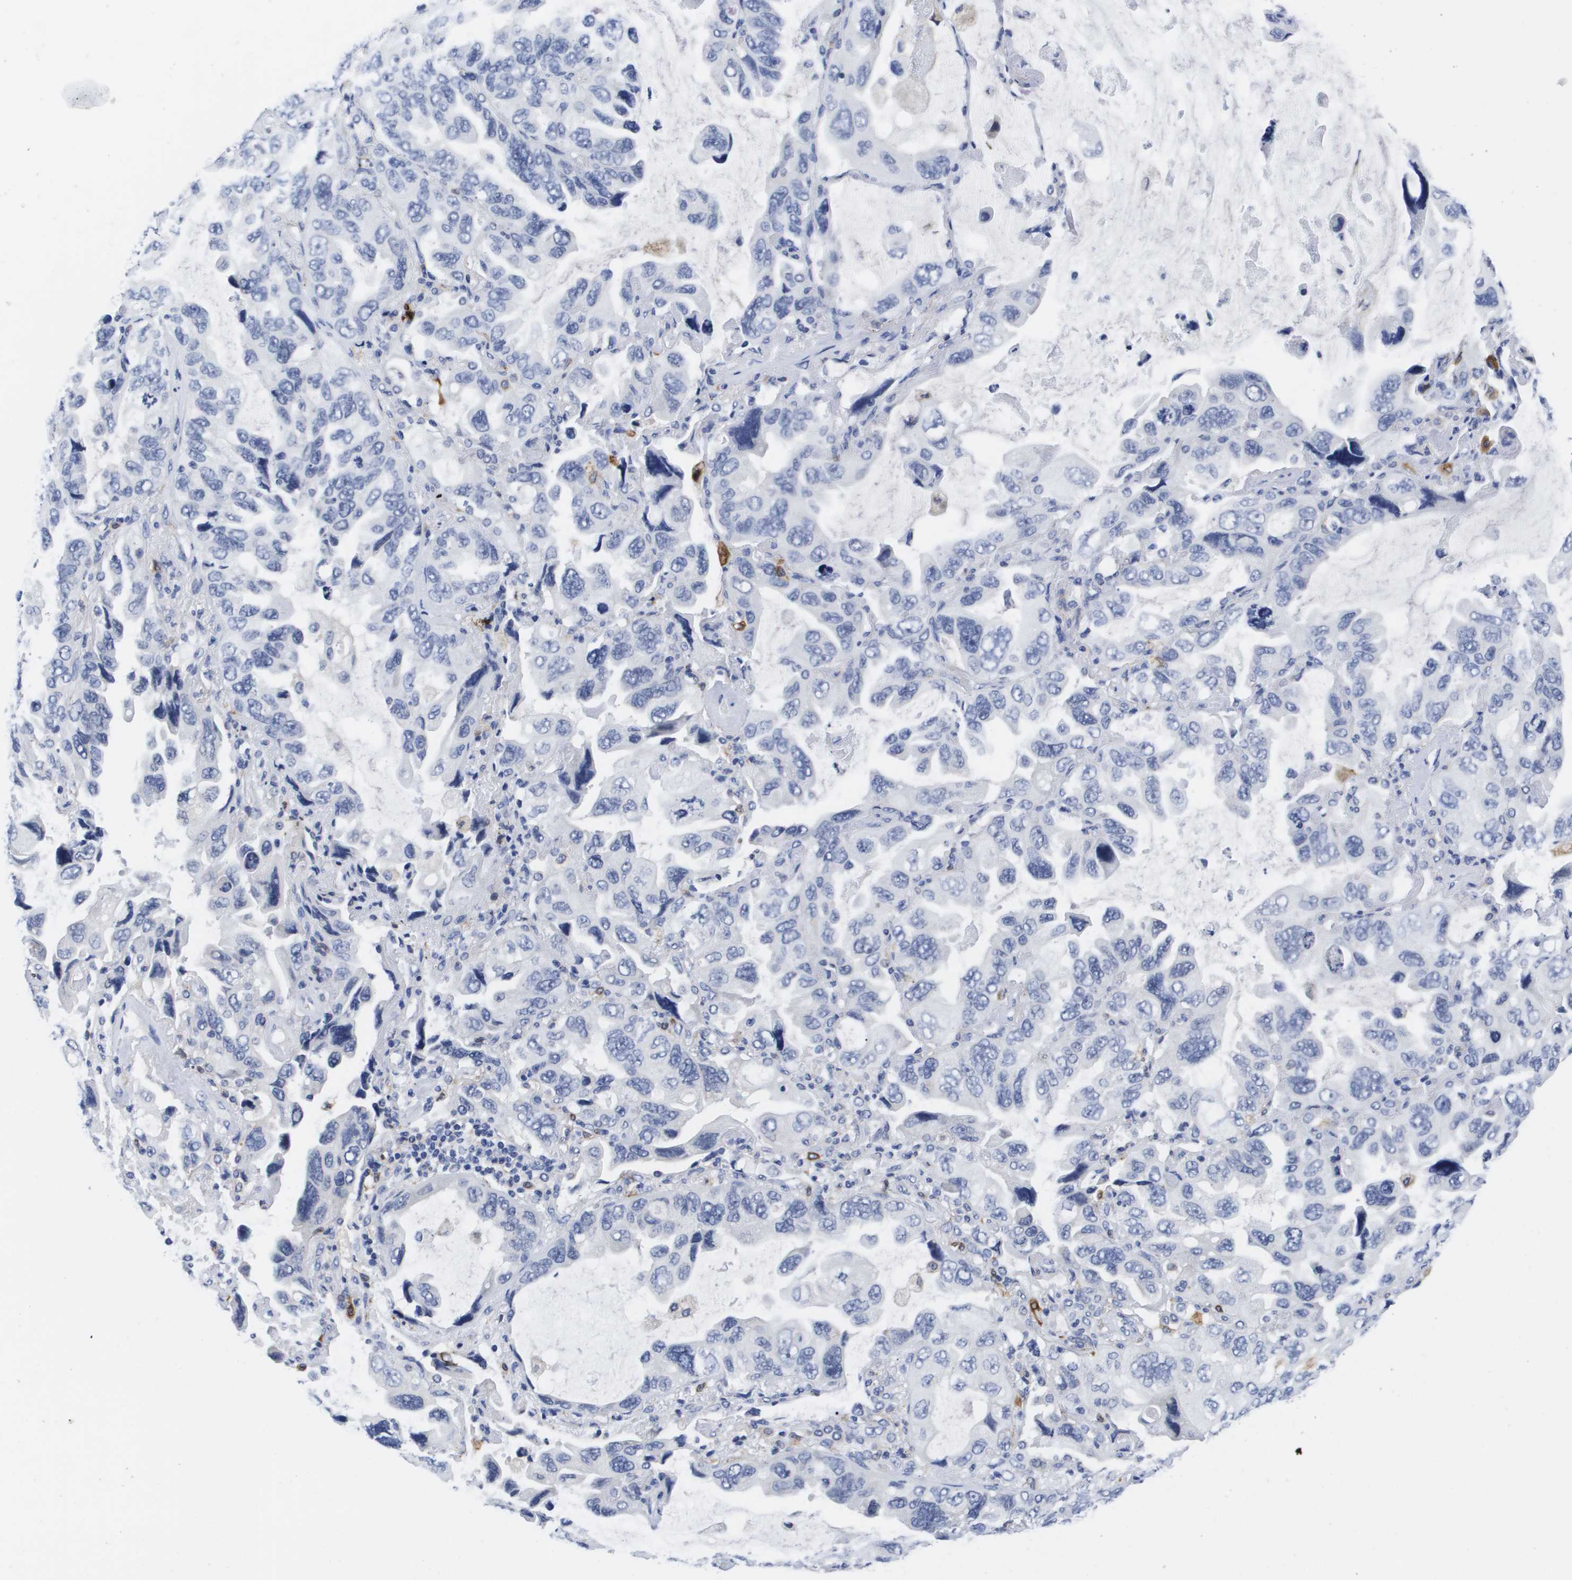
{"staining": {"intensity": "negative", "quantity": "none", "location": "none"}, "tissue": "lung cancer", "cell_type": "Tumor cells", "image_type": "cancer", "snomed": [{"axis": "morphology", "description": "Squamous cell carcinoma, NOS"}, {"axis": "topography", "description": "Lung"}], "caption": "A high-resolution image shows immunohistochemistry staining of squamous cell carcinoma (lung), which exhibits no significant staining in tumor cells. The staining is performed using DAB (3,3'-diaminobenzidine) brown chromogen with nuclei counter-stained in using hematoxylin.", "gene": "HMOX1", "patient": {"sex": "female", "age": 73}}